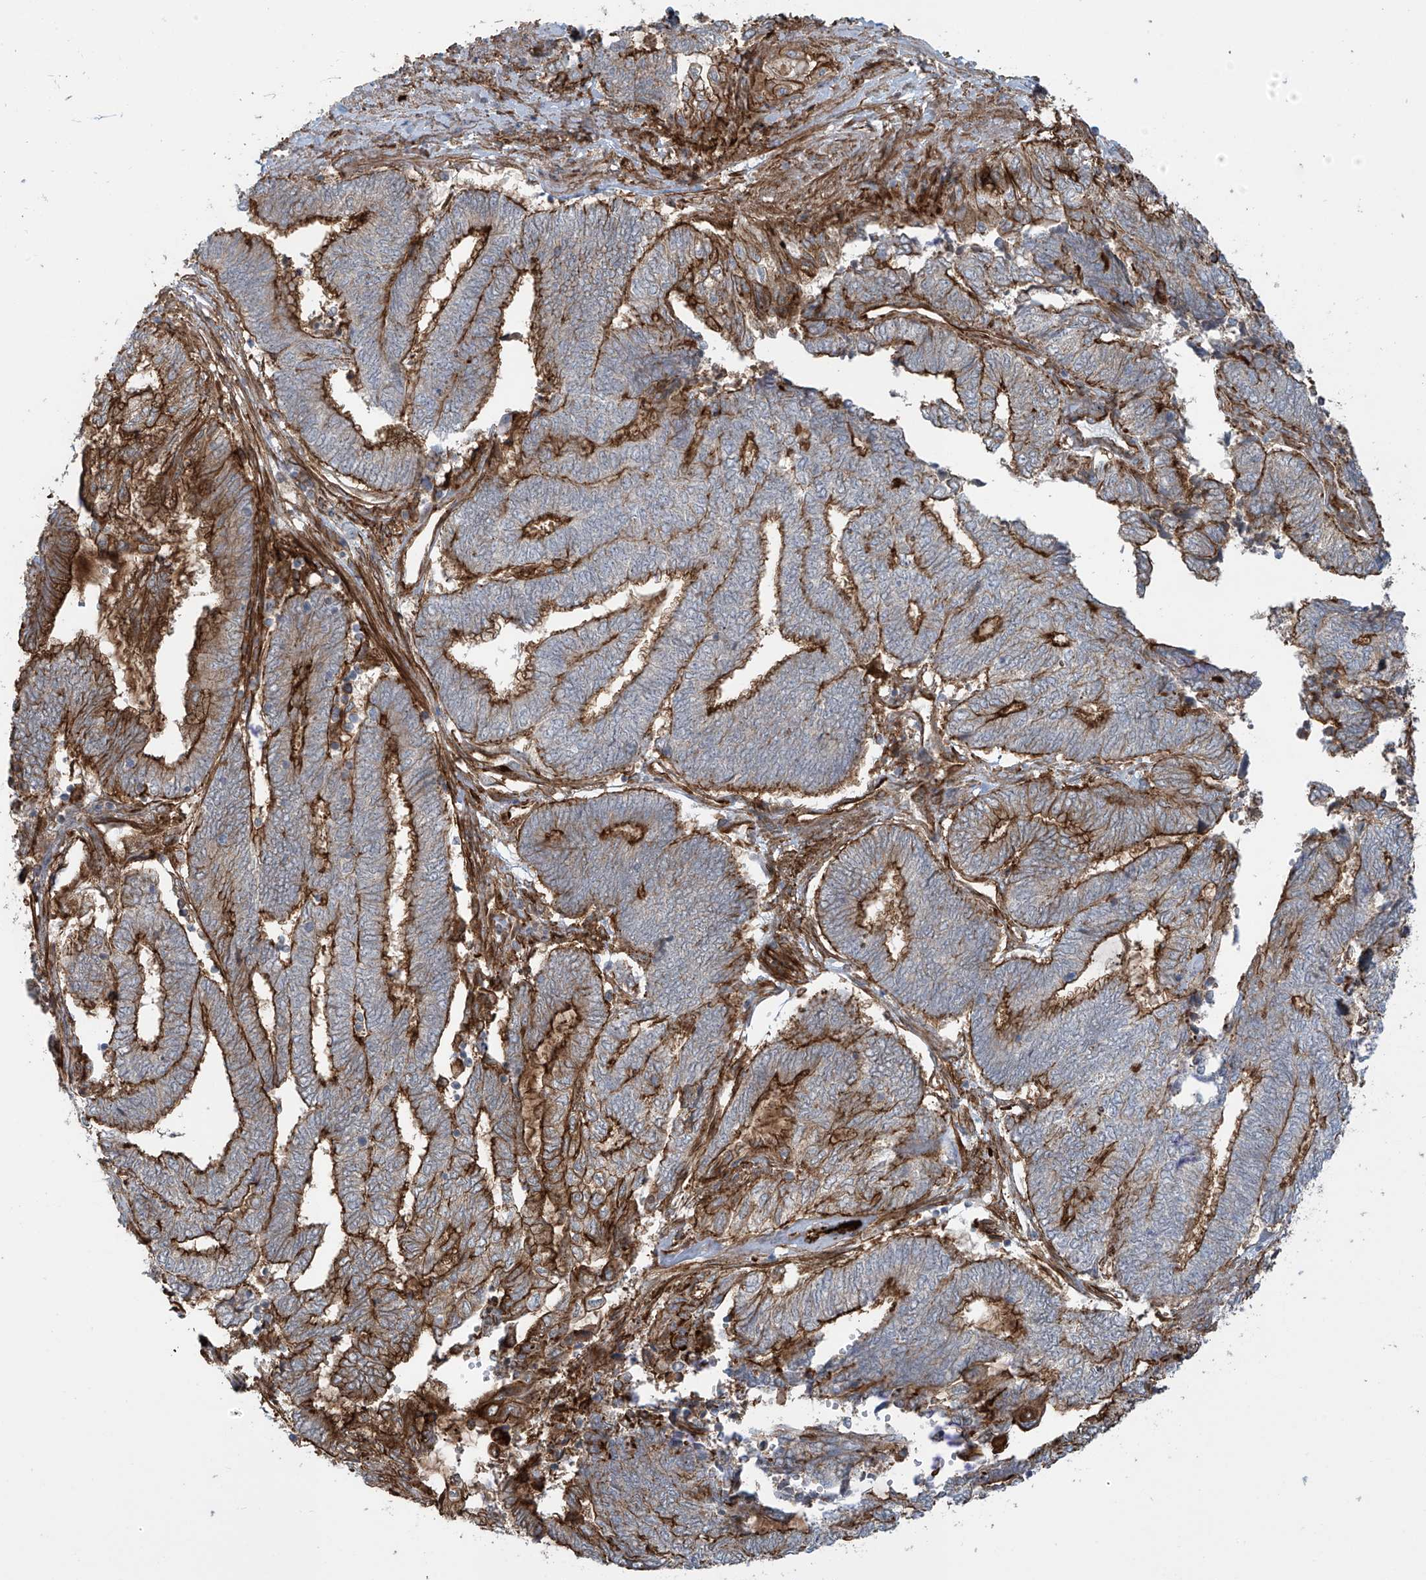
{"staining": {"intensity": "strong", "quantity": "25%-75%", "location": "cytoplasmic/membranous"}, "tissue": "endometrial cancer", "cell_type": "Tumor cells", "image_type": "cancer", "snomed": [{"axis": "morphology", "description": "Adenocarcinoma, NOS"}, {"axis": "topography", "description": "Uterus"}, {"axis": "topography", "description": "Endometrium"}], "caption": "Approximately 25%-75% of tumor cells in human endometrial cancer demonstrate strong cytoplasmic/membranous protein staining as visualized by brown immunohistochemical staining.", "gene": "SLC9A2", "patient": {"sex": "female", "age": 70}}